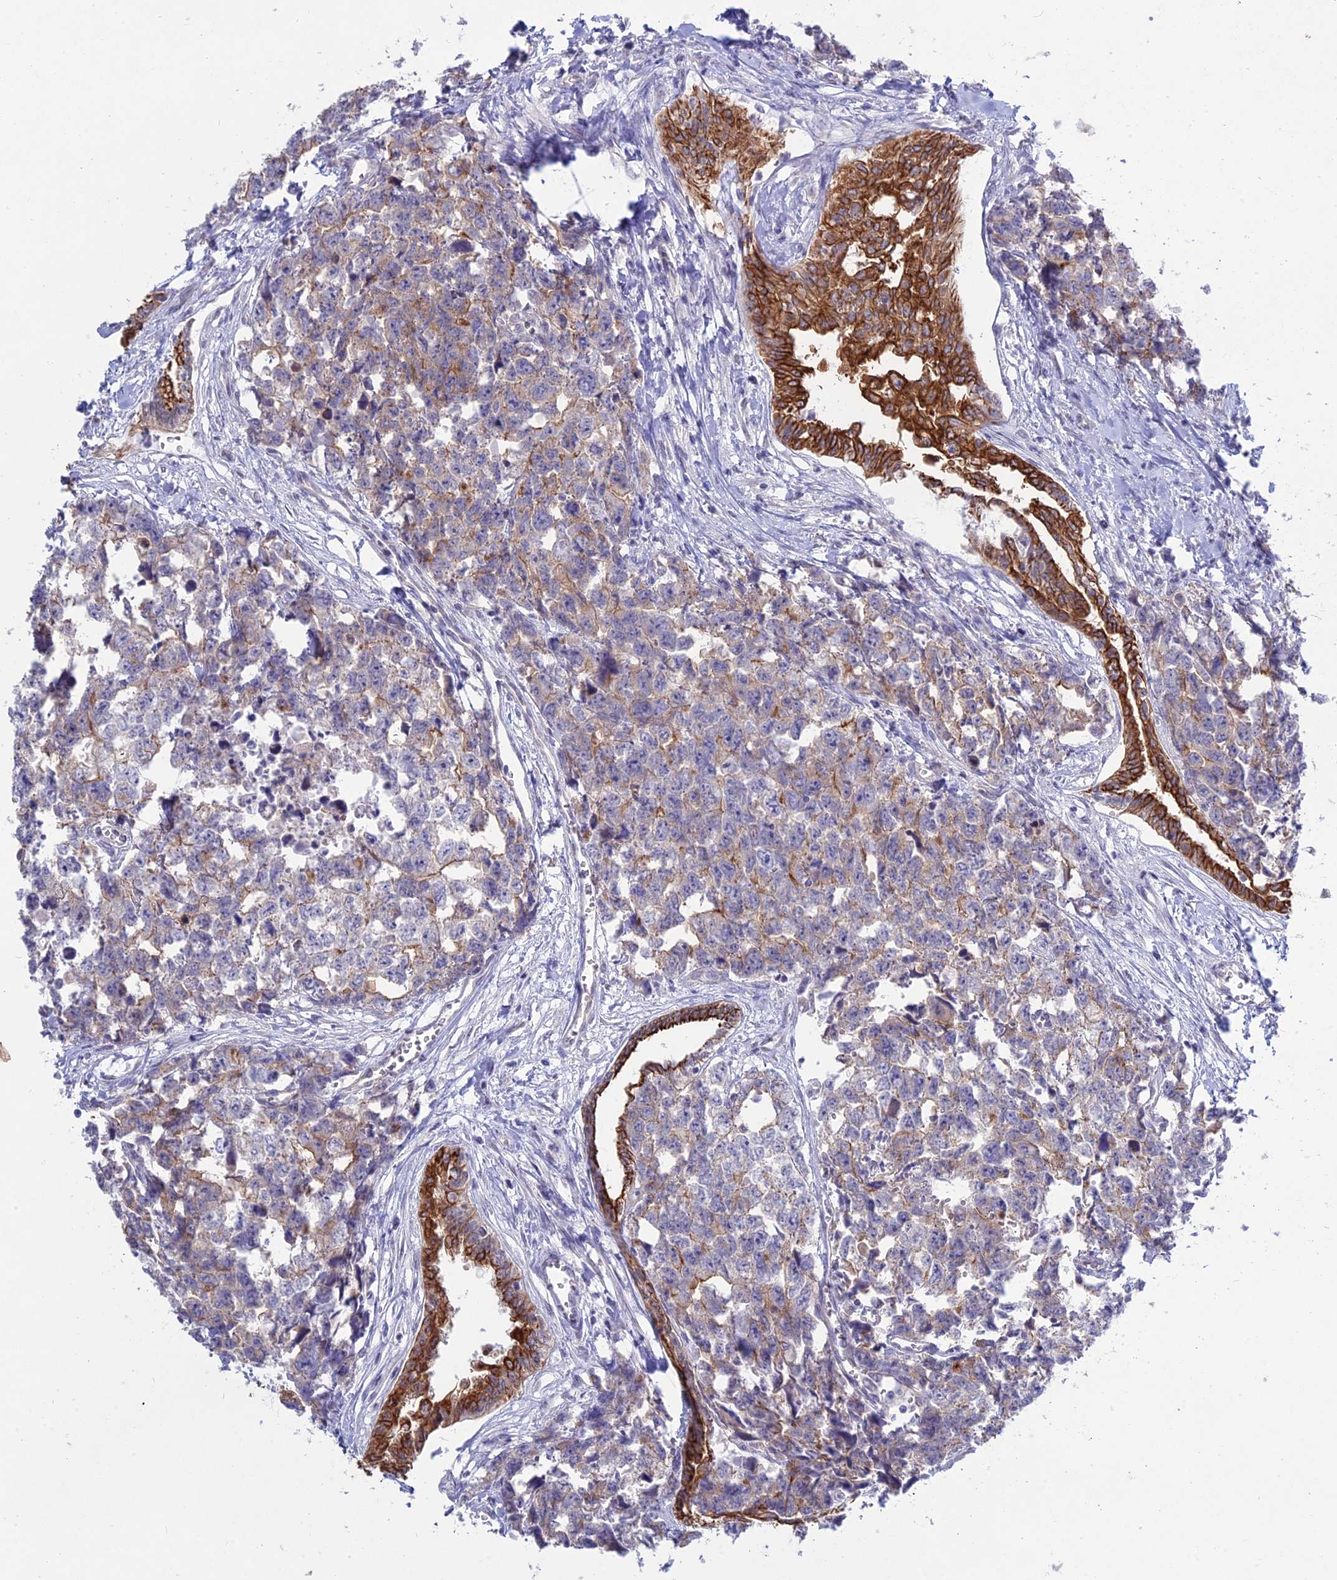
{"staining": {"intensity": "moderate", "quantity": "<25%", "location": "cytoplasmic/membranous"}, "tissue": "testis cancer", "cell_type": "Tumor cells", "image_type": "cancer", "snomed": [{"axis": "morphology", "description": "Carcinoma, Embryonal, NOS"}, {"axis": "topography", "description": "Testis"}], "caption": "Testis cancer tissue reveals moderate cytoplasmic/membranous positivity in about <25% of tumor cells", "gene": "MYO5B", "patient": {"sex": "male", "age": 31}}